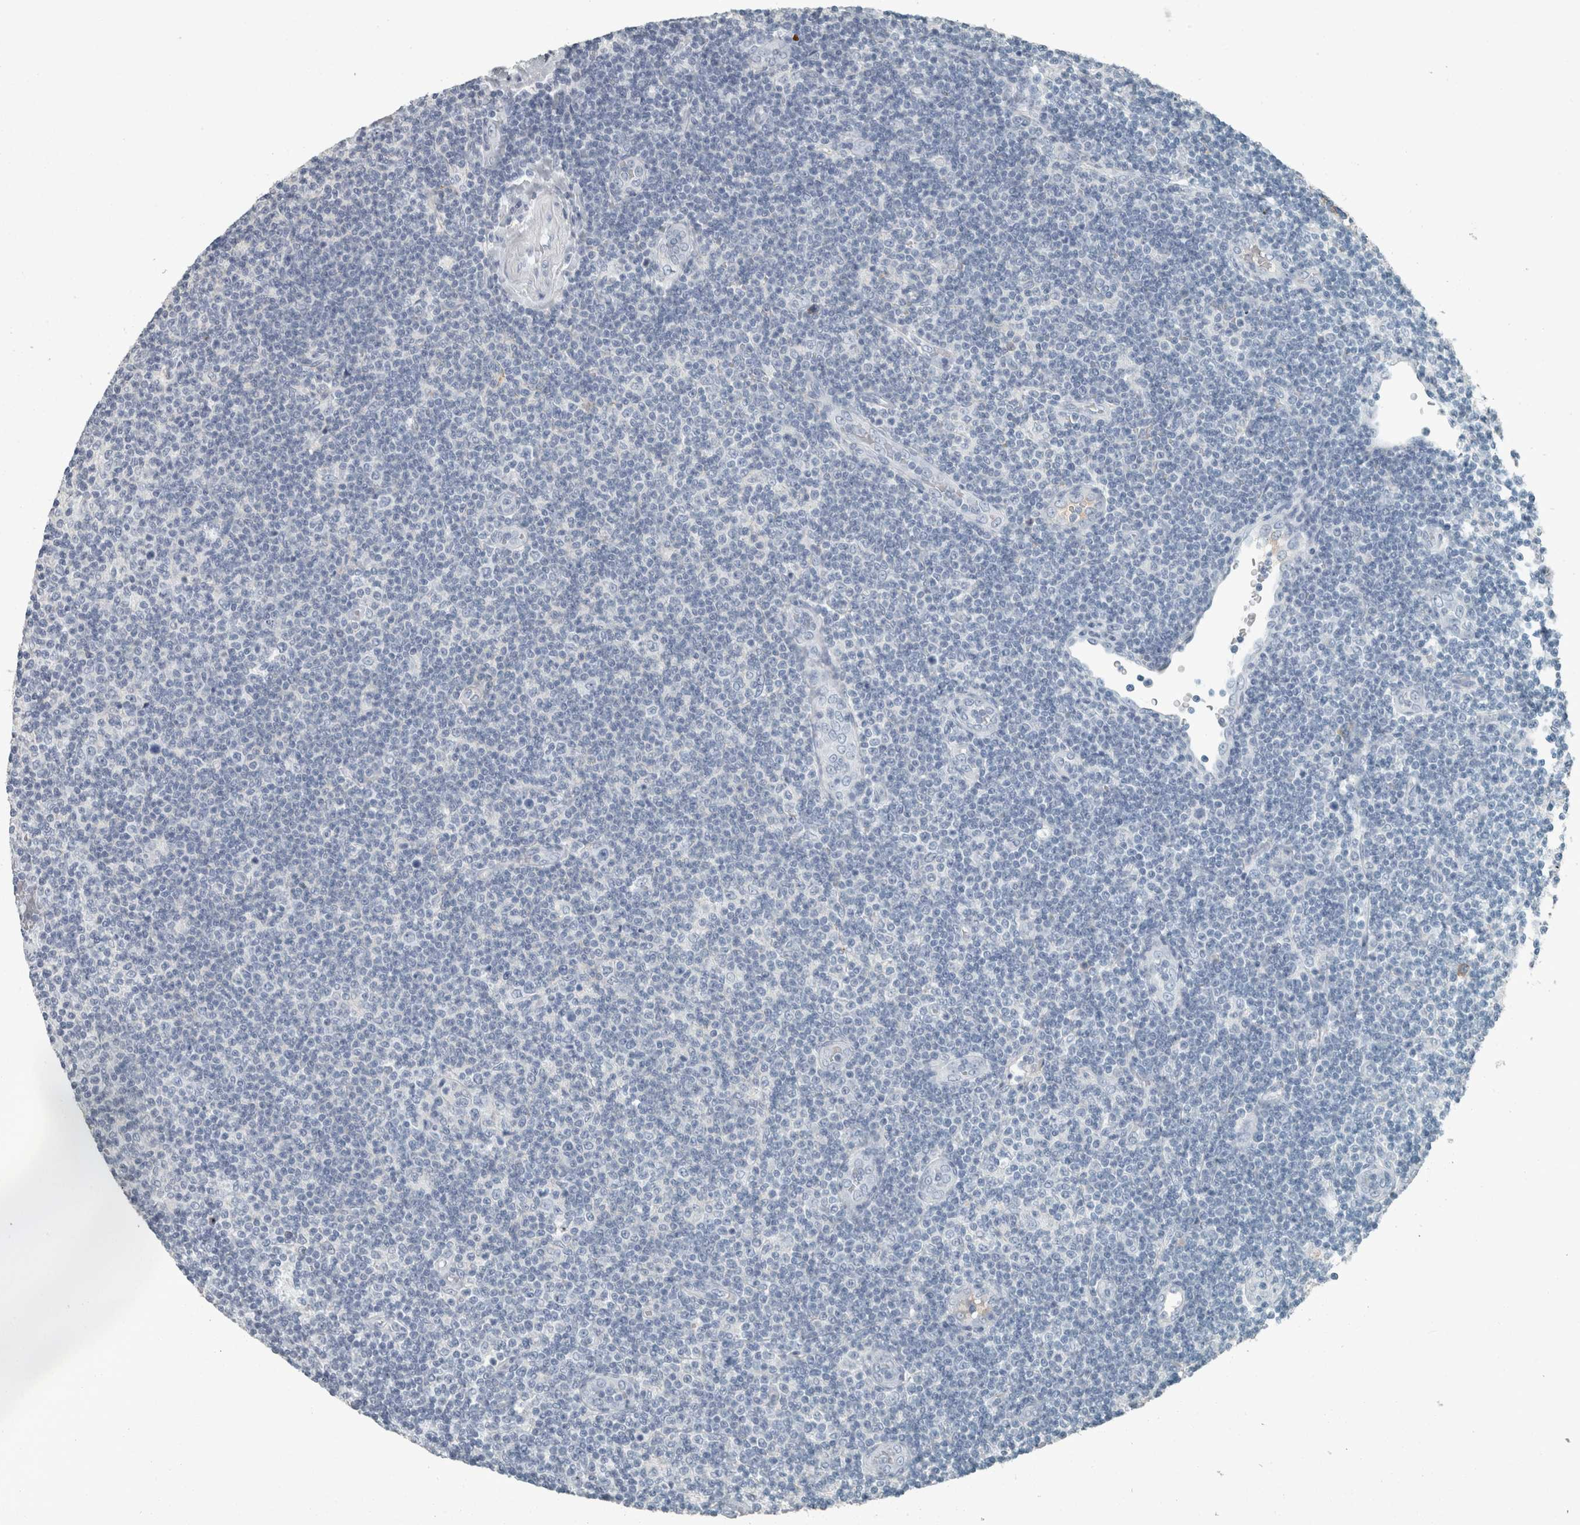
{"staining": {"intensity": "negative", "quantity": "none", "location": "none"}, "tissue": "lymphoma", "cell_type": "Tumor cells", "image_type": "cancer", "snomed": [{"axis": "morphology", "description": "Malignant lymphoma, non-Hodgkin's type, Low grade"}, {"axis": "topography", "description": "Lymph node"}], "caption": "Protein analysis of malignant lymphoma, non-Hodgkin's type (low-grade) shows no significant expression in tumor cells.", "gene": "CHL1", "patient": {"sex": "male", "age": 83}}